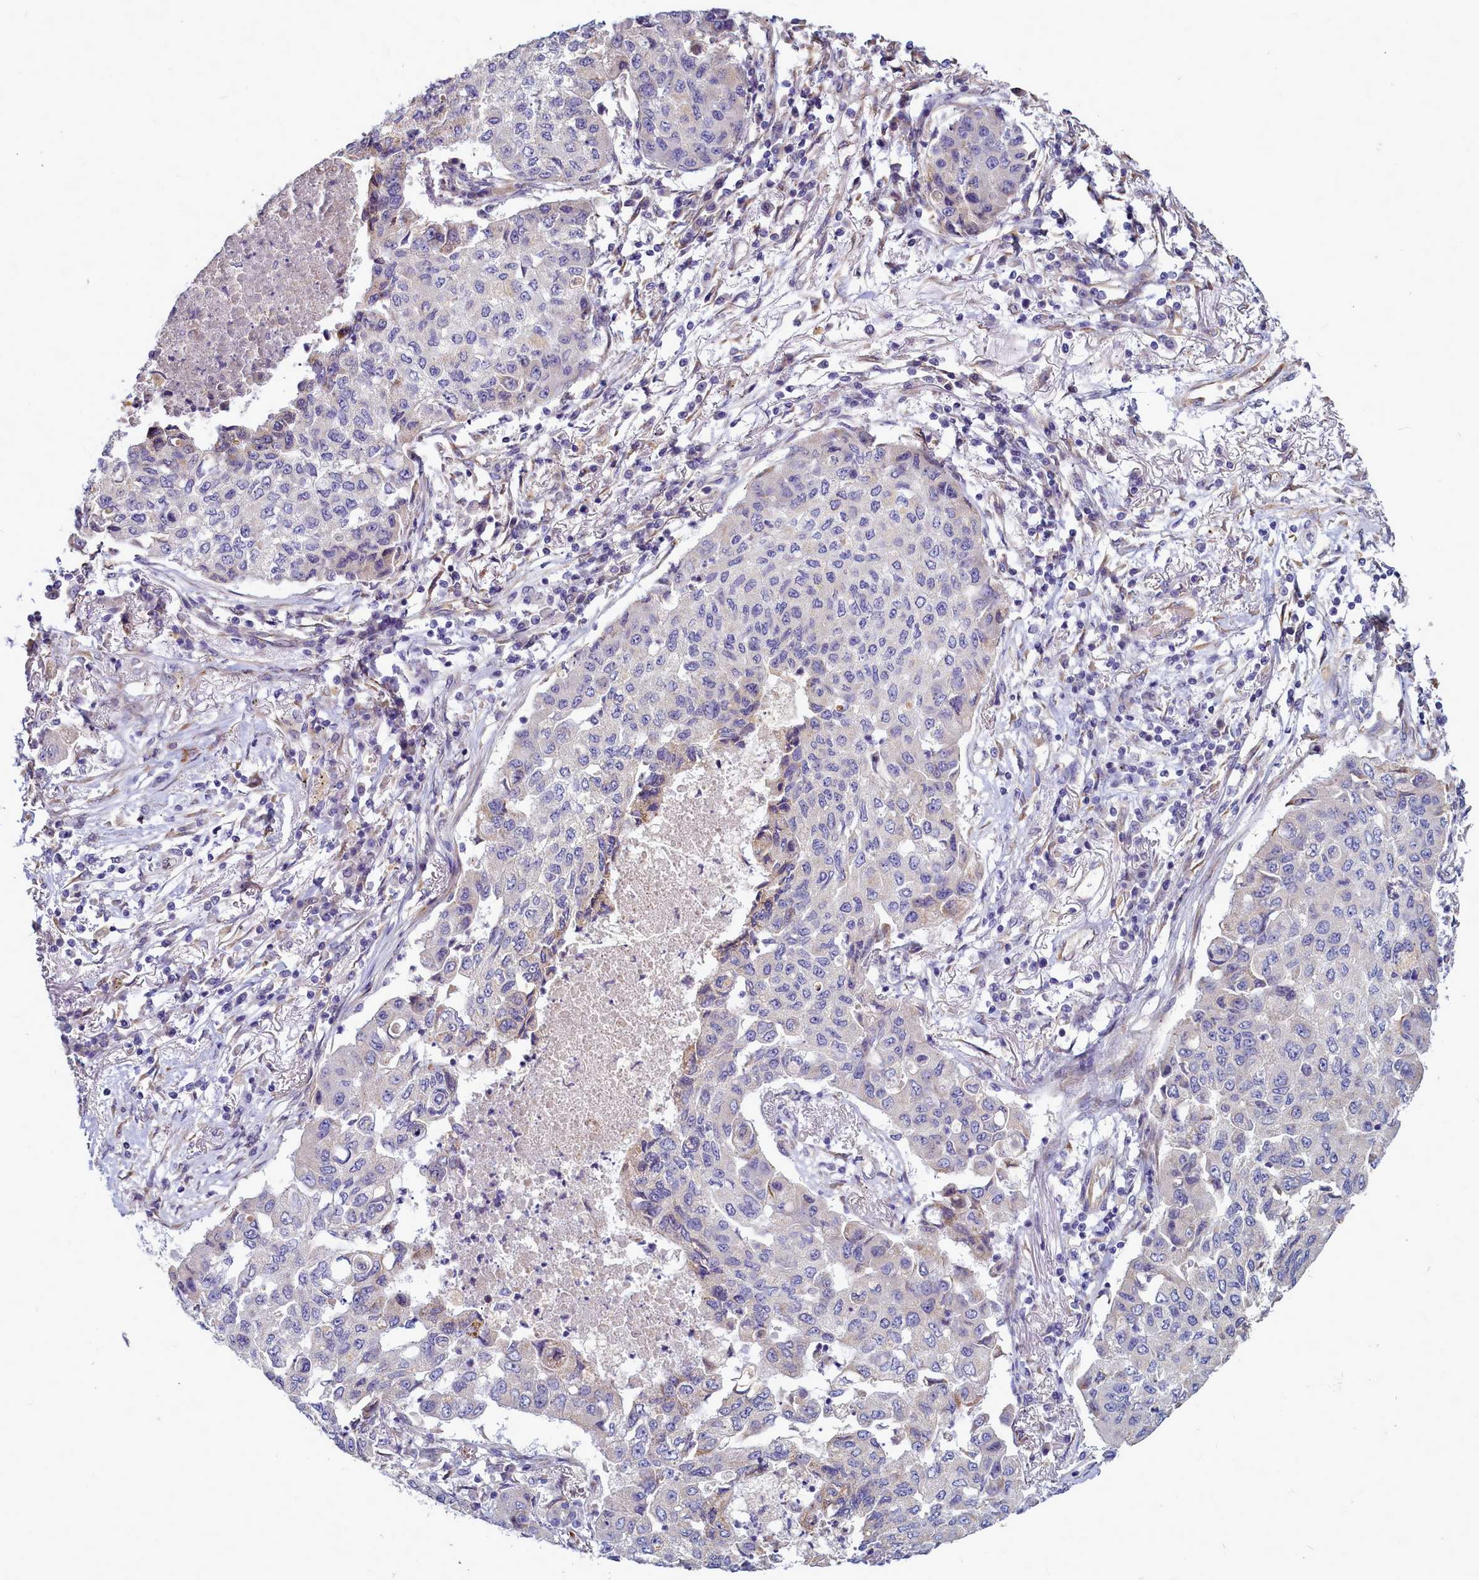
{"staining": {"intensity": "negative", "quantity": "none", "location": "none"}, "tissue": "lung cancer", "cell_type": "Tumor cells", "image_type": "cancer", "snomed": [{"axis": "morphology", "description": "Squamous cell carcinoma, NOS"}, {"axis": "topography", "description": "Lung"}], "caption": "Histopathology image shows no significant protein staining in tumor cells of lung cancer.", "gene": "SMPD4", "patient": {"sex": "male", "age": 74}}